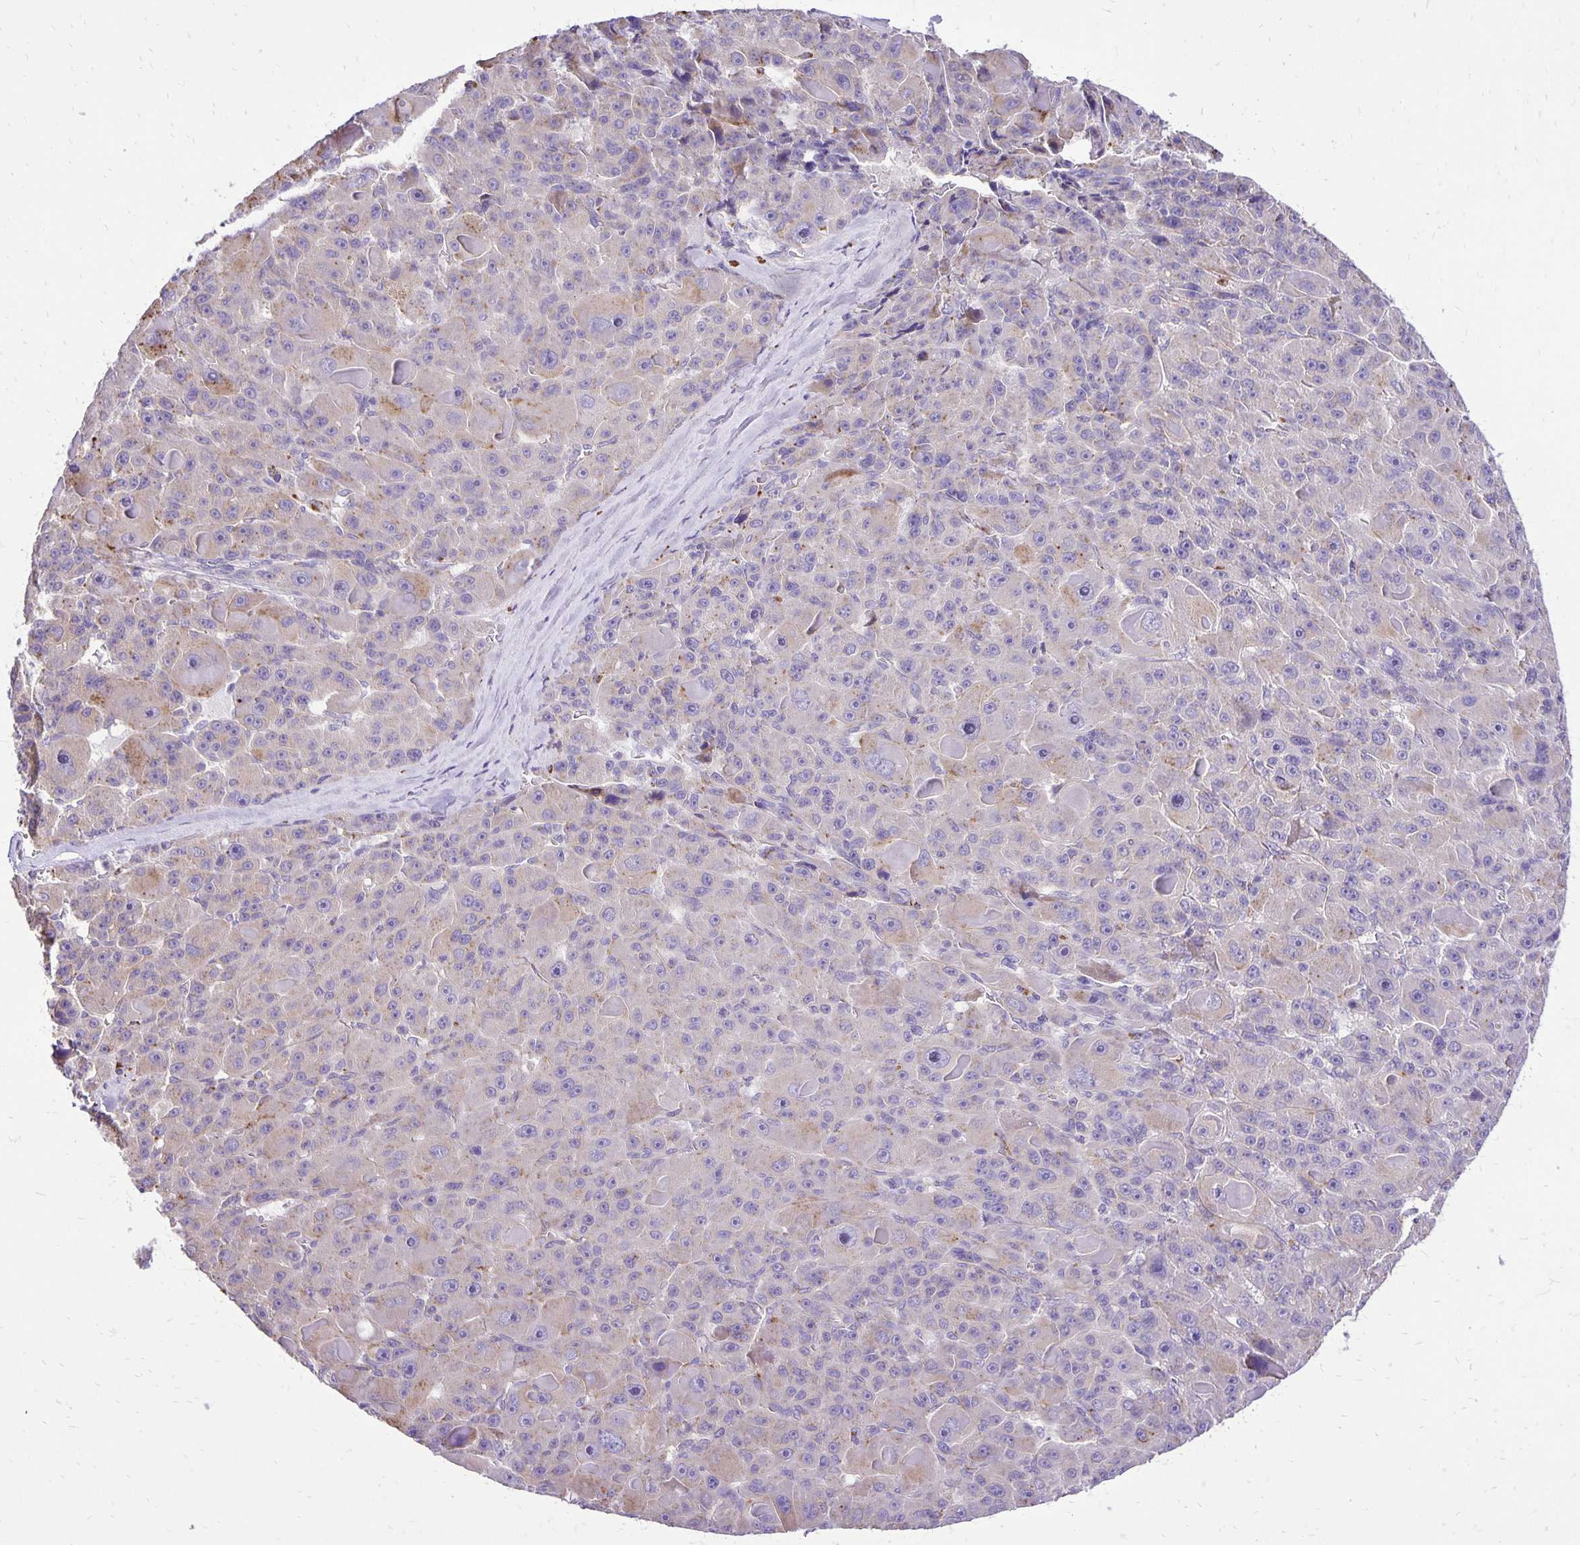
{"staining": {"intensity": "weak", "quantity": "<25%", "location": "cytoplasmic/membranous"}, "tissue": "liver cancer", "cell_type": "Tumor cells", "image_type": "cancer", "snomed": [{"axis": "morphology", "description": "Carcinoma, Hepatocellular, NOS"}, {"axis": "topography", "description": "Liver"}], "caption": "Immunohistochemical staining of liver cancer reveals no significant positivity in tumor cells.", "gene": "EIF5A", "patient": {"sex": "male", "age": 76}}